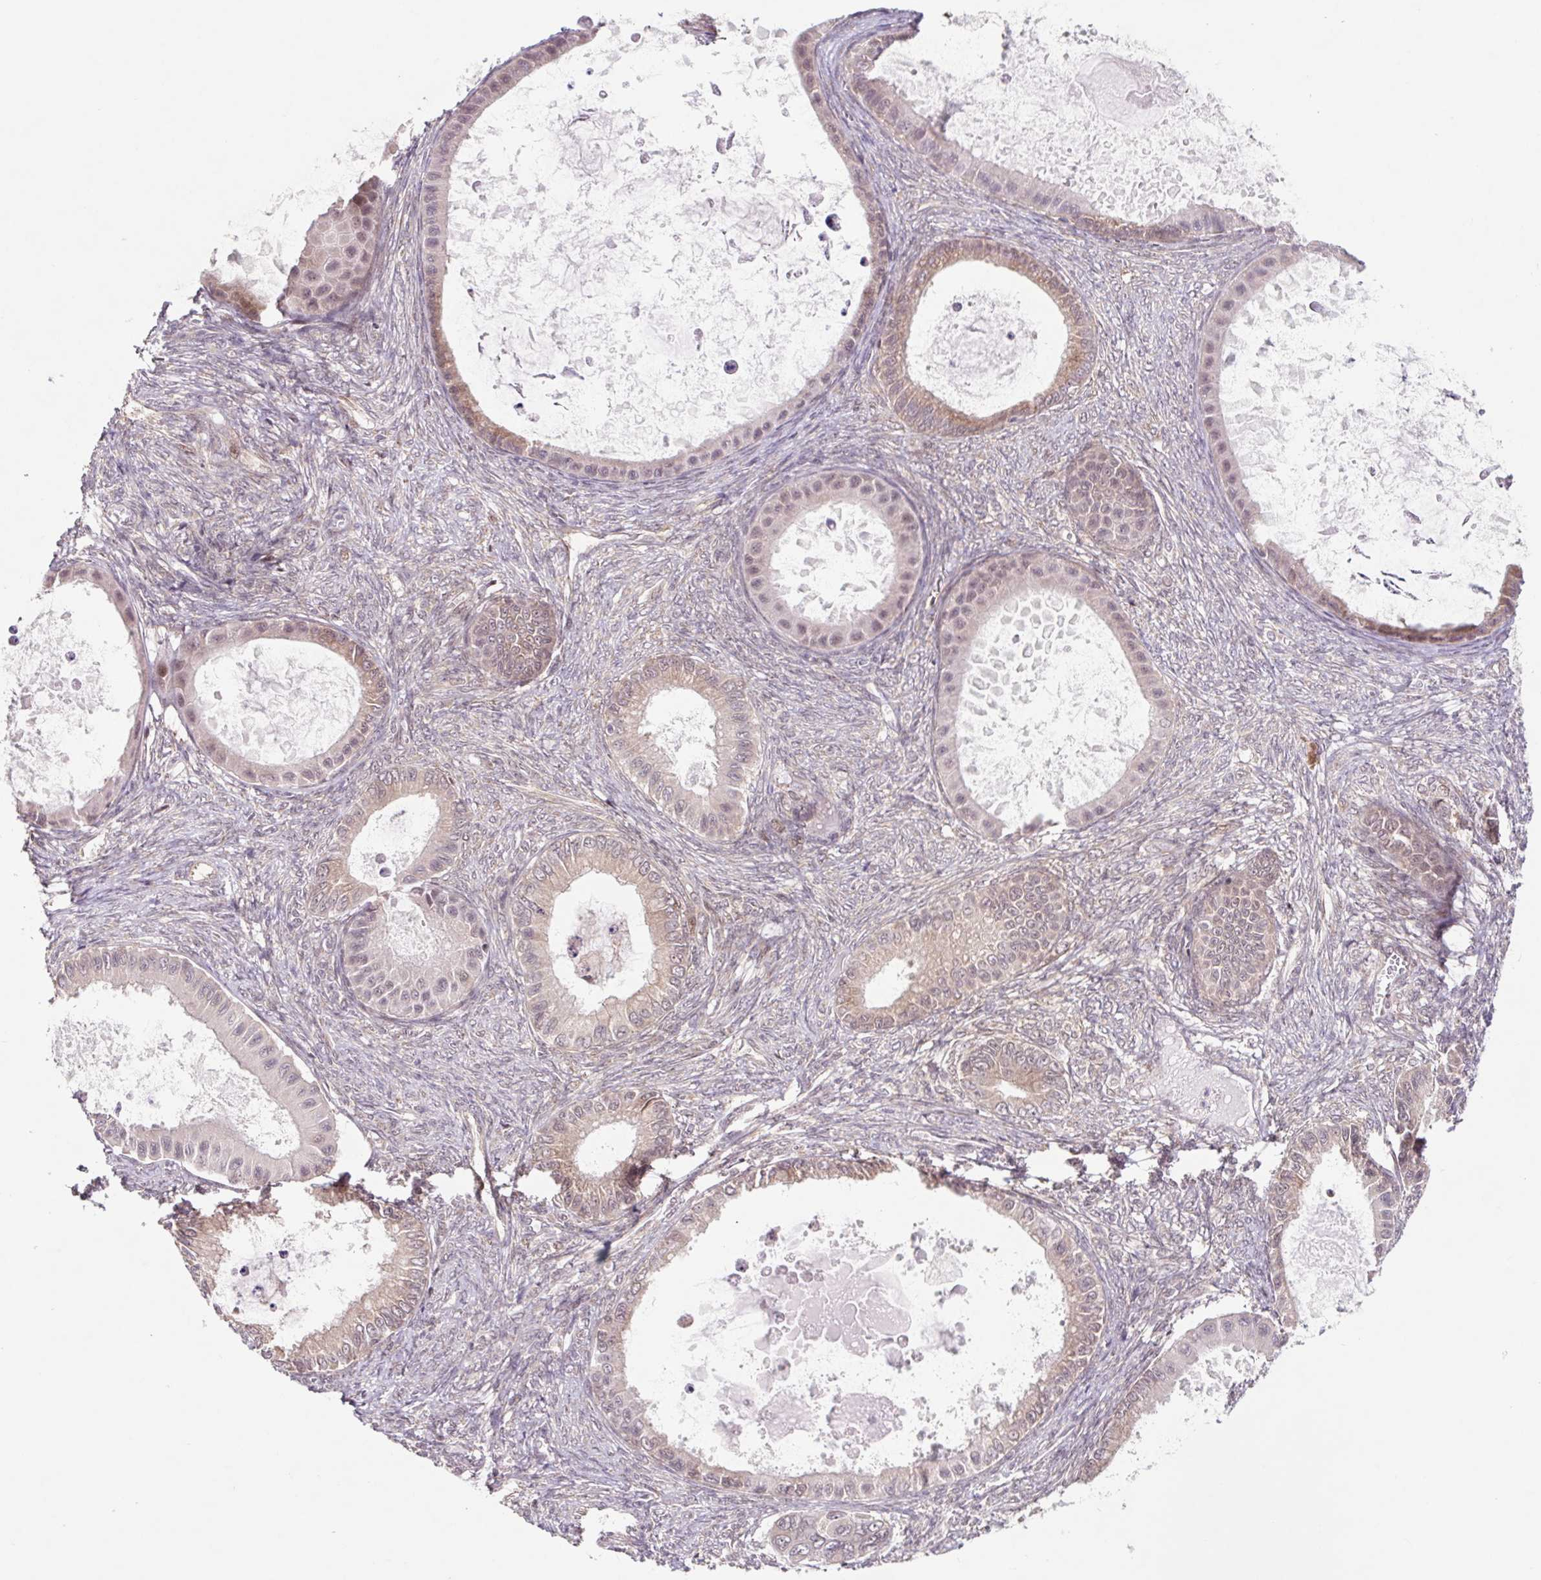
{"staining": {"intensity": "weak", "quantity": "25%-75%", "location": "cytoplasmic/membranous,nuclear"}, "tissue": "ovarian cancer", "cell_type": "Tumor cells", "image_type": "cancer", "snomed": [{"axis": "morphology", "description": "Cystadenocarcinoma, mucinous, NOS"}, {"axis": "topography", "description": "Ovary"}], "caption": "The image reveals a brown stain indicating the presence of a protein in the cytoplasmic/membranous and nuclear of tumor cells in mucinous cystadenocarcinoma (ovarian).", "gene": "HFE", "patient": {"sex": "female", "age": 64}}